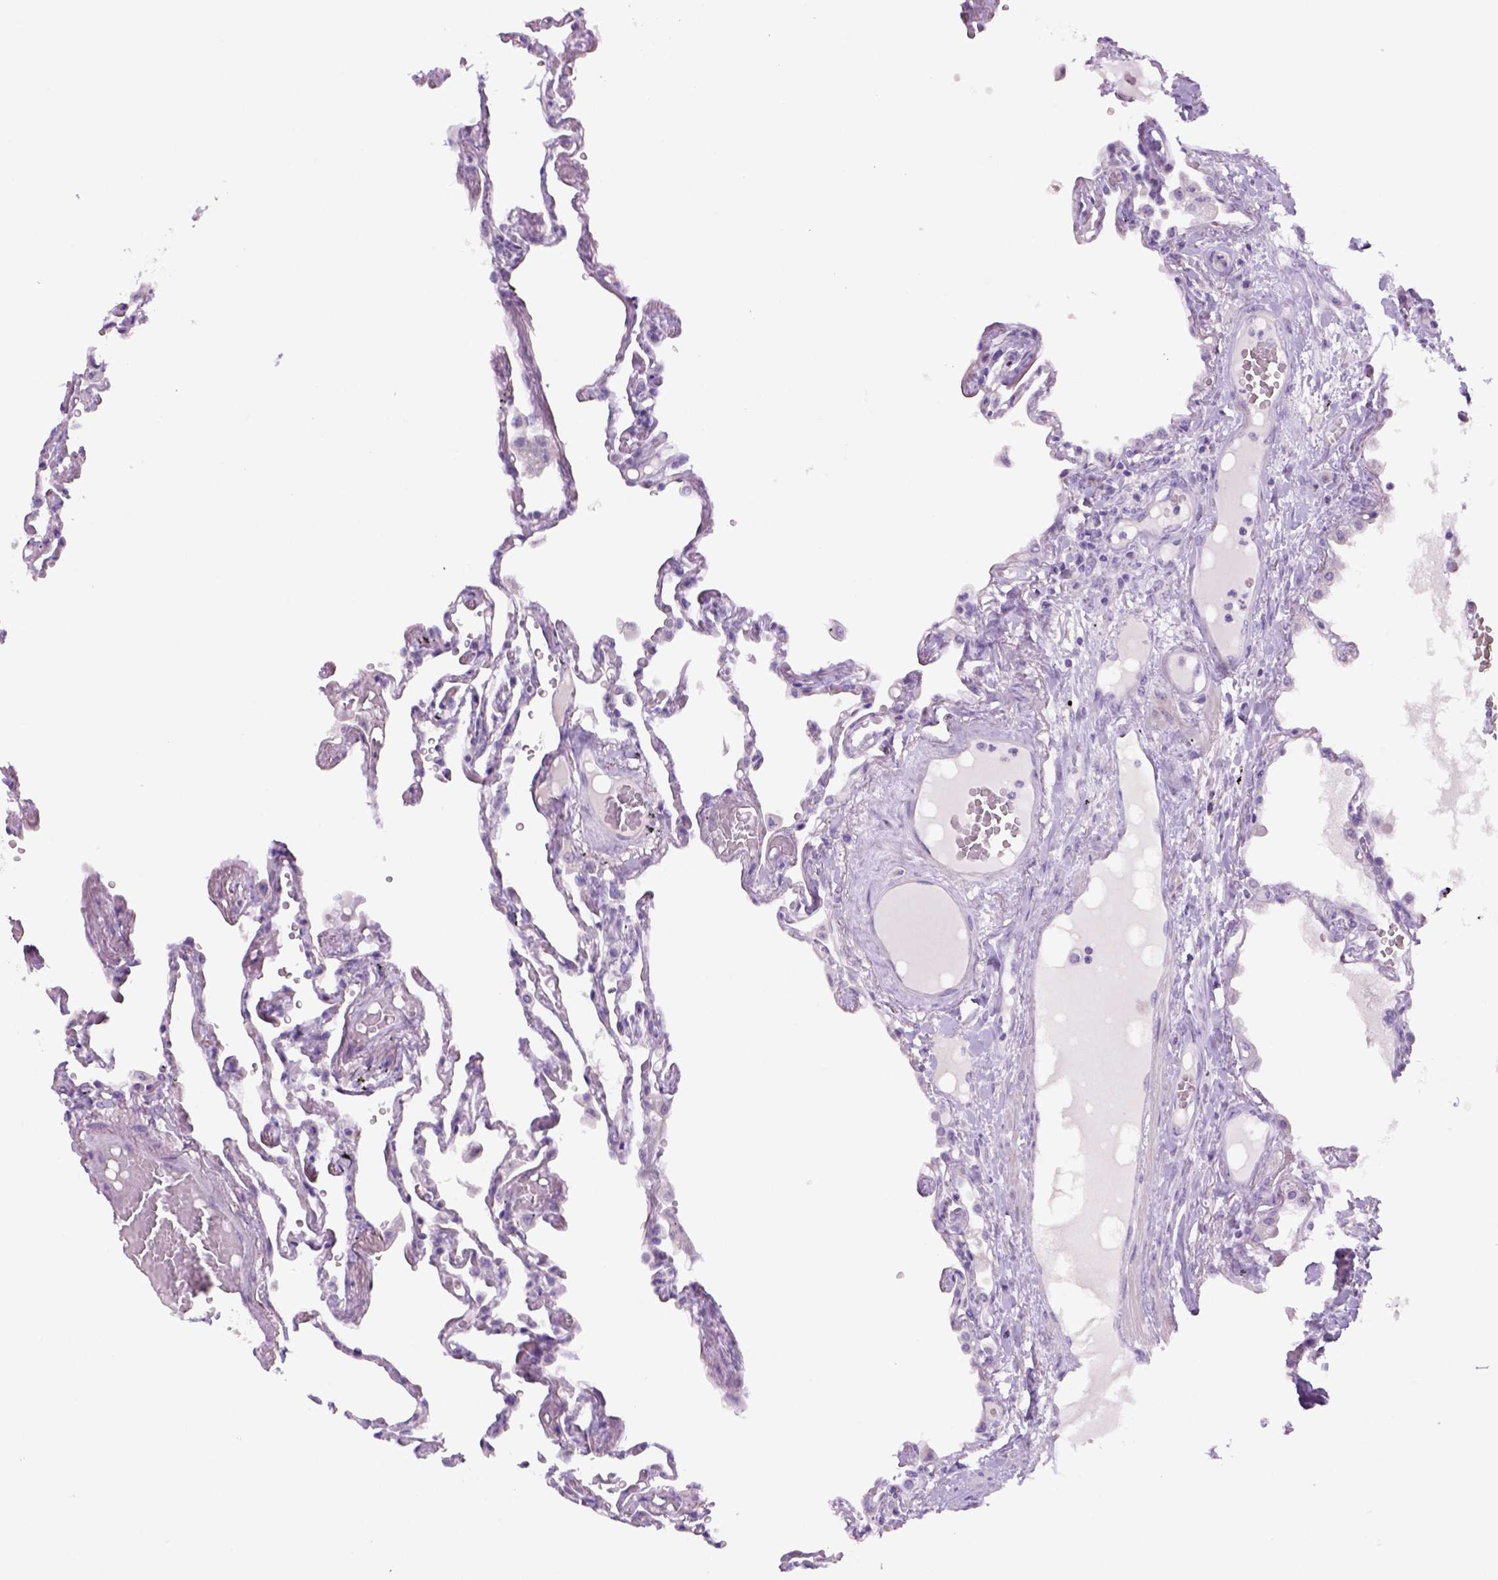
{"staining": {"intensity": "negative", "quantity": "none", "location": "none"}, "tissue": "lung", "cell_type": "Alveolar cells", "image_type": "normal", "snomed": [{"axis": "morphology", "description": "Normal tissue, NOS"}, {"axis": "morphology", "description": "Adenocarcinoma, NOS"}, {"axis": "topography", "description": "Cartilage tissue"}, {"axis": "topography", "description": "Lung"}], "caption": "Immunohistochemistry (IHC) photomicrograph of normal lung stained for a protein (brown), which demonstrates no staining in alveolar cells.", "gene": "DNAH11", "patient": {"sex": "female", "age": 67}}